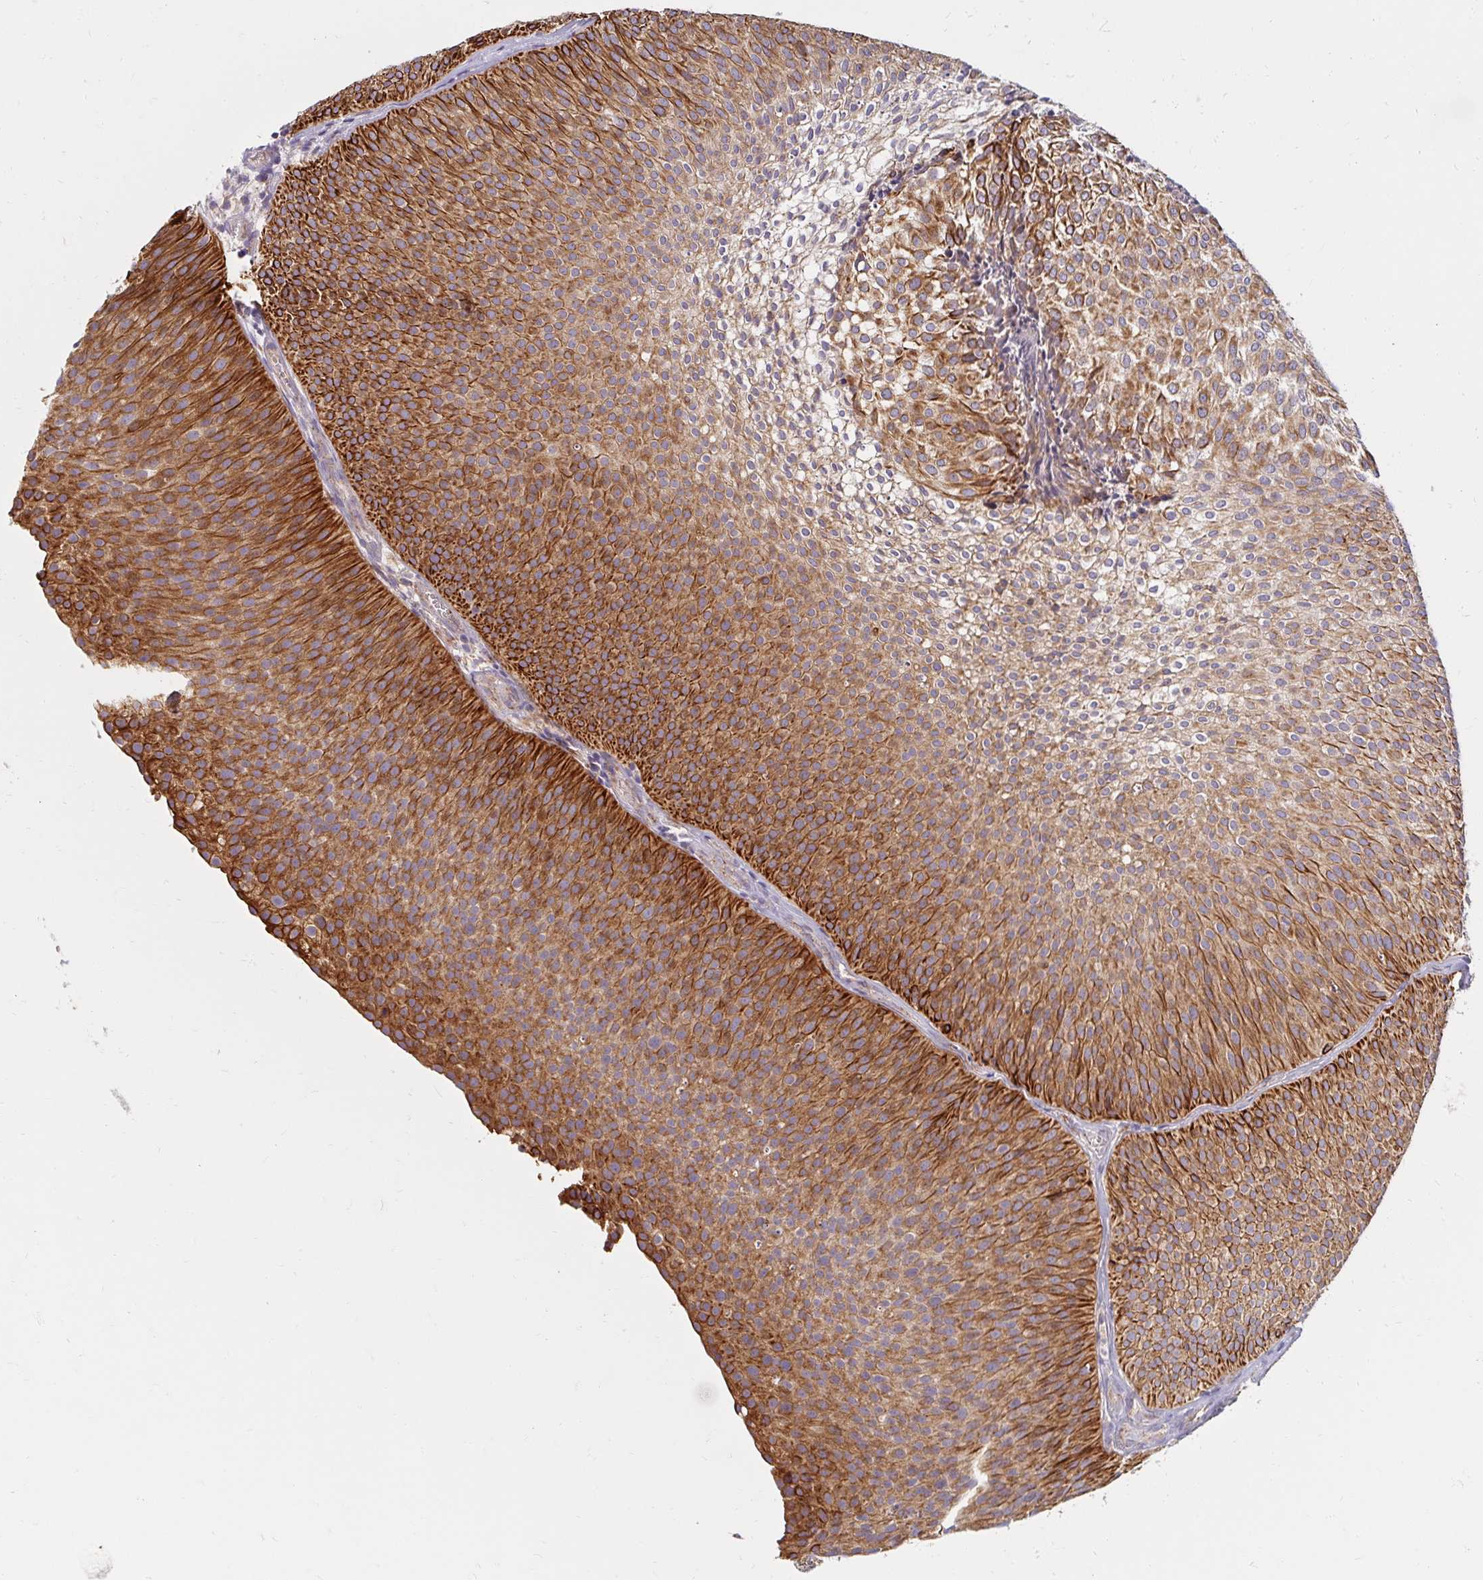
{"staining": {"intensity": "strong", "quantity": ">75%", "location": "cytoplasmic/membranous"}, "tissue": "urothelial cancer", "cell_type": "Tumor cells", "image_type": "cancer", "snomed": [{"axis": "morphology", "description": "Urothelial carcinoma, Low grade"}, {"axis": "topography", "description": "Urinary bladder"}], "caption": "IHC staining of urothelial cancer, which exhibits high levels of strong cytoplasmic/membranous staining in about >75% of tumor cells indicating strong cytoplasmic/membranous protein positivity. The staining was performed using DAB (3,3'-diaminobenzidine) (brown) for protein detection and nuclei were counterstained in hematoxylin (blue).", "gene": "SKP2", "patient": {"sex": "male", "age": 91}}